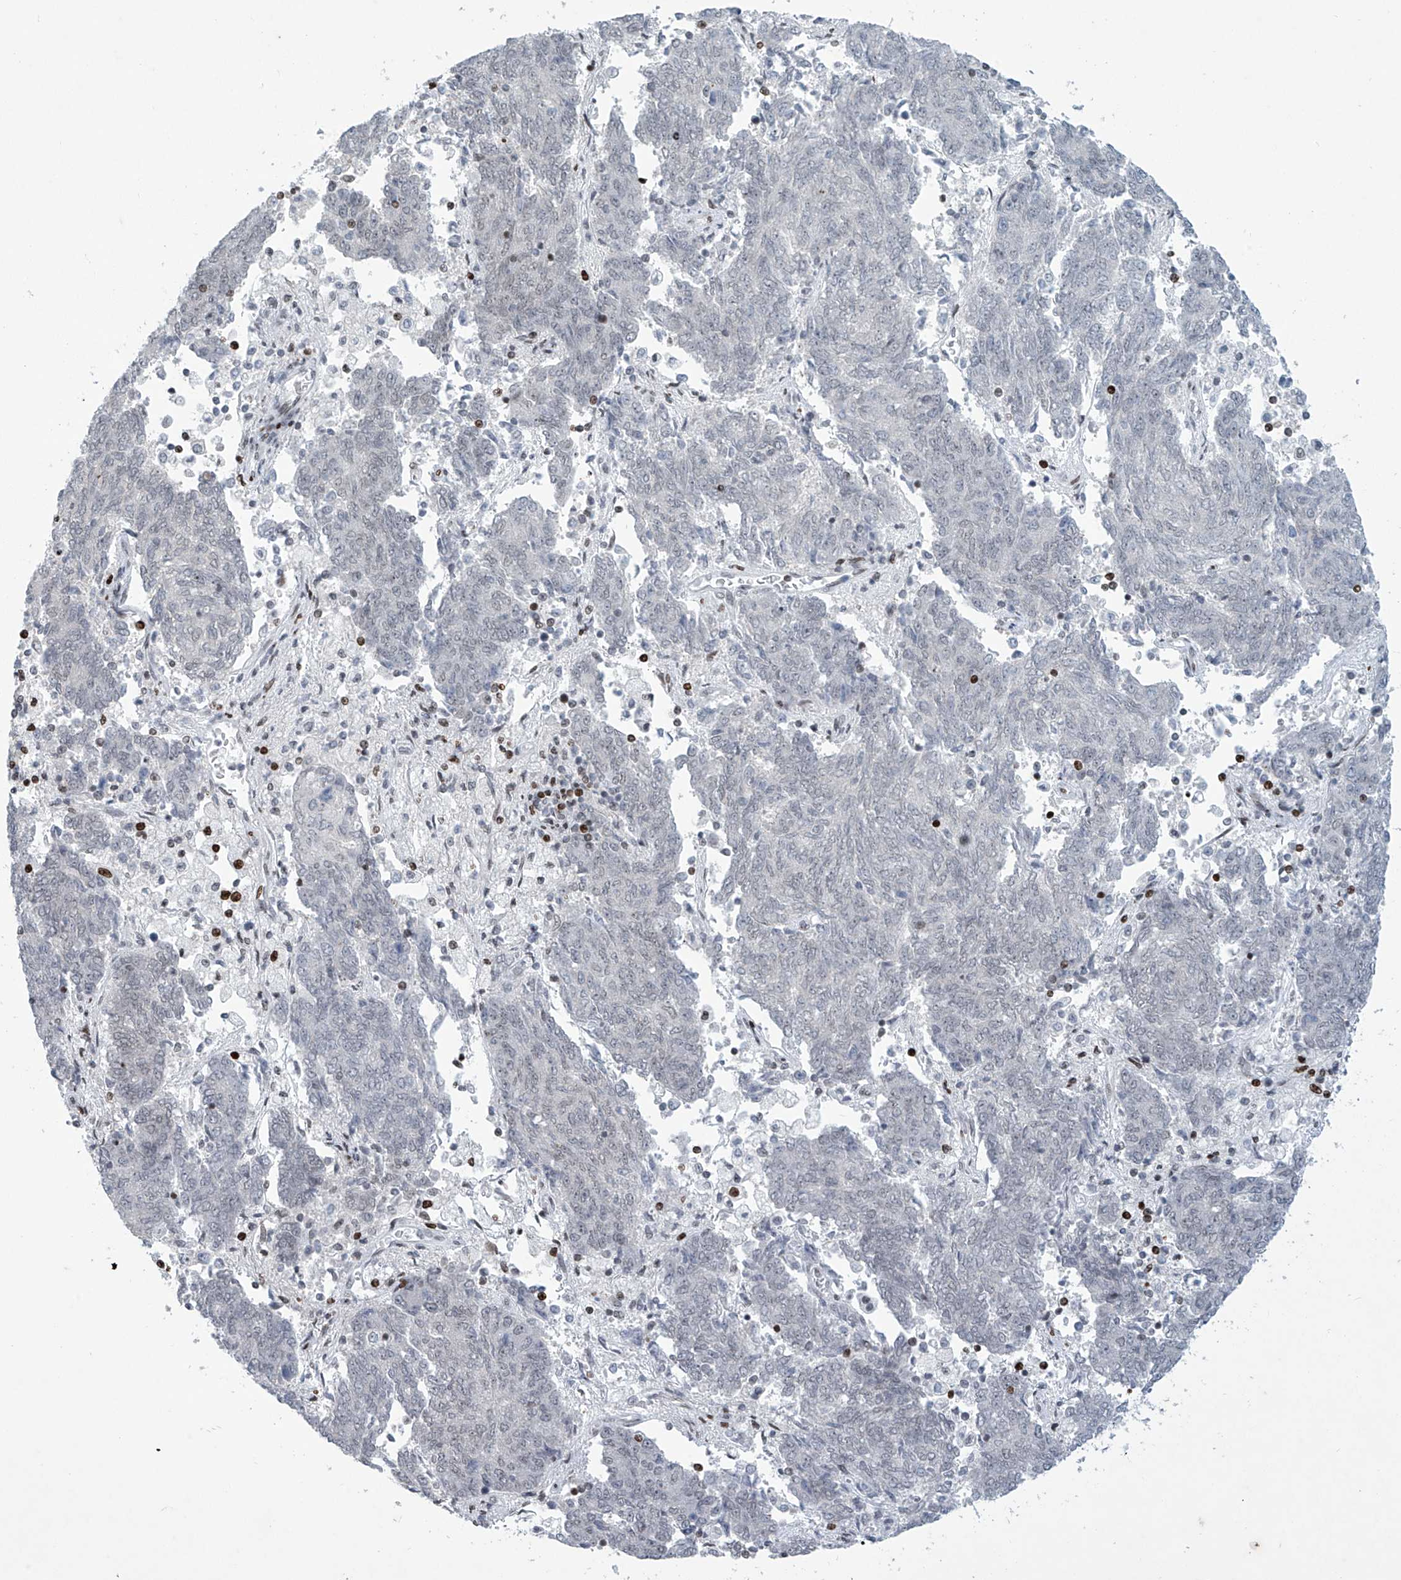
{"staining": {"intensity": "negative", "quantity": "none", "location": "none"}, "tissue": "endometrial cancer", "cell_type": "Tumor cells", "image_type": "cancer", "snomed": [{"axis": "morphology", "description": "Adenocarcinoma, NOS"}, {"axis": "topography", "description": "Endometrium"}], "caption": "A histopathology image of human endometrial adenocarcinoma is negative for staining in tumor cells.", "gene": "RFX7", "patient": {"sex": "female", "age": 80}}